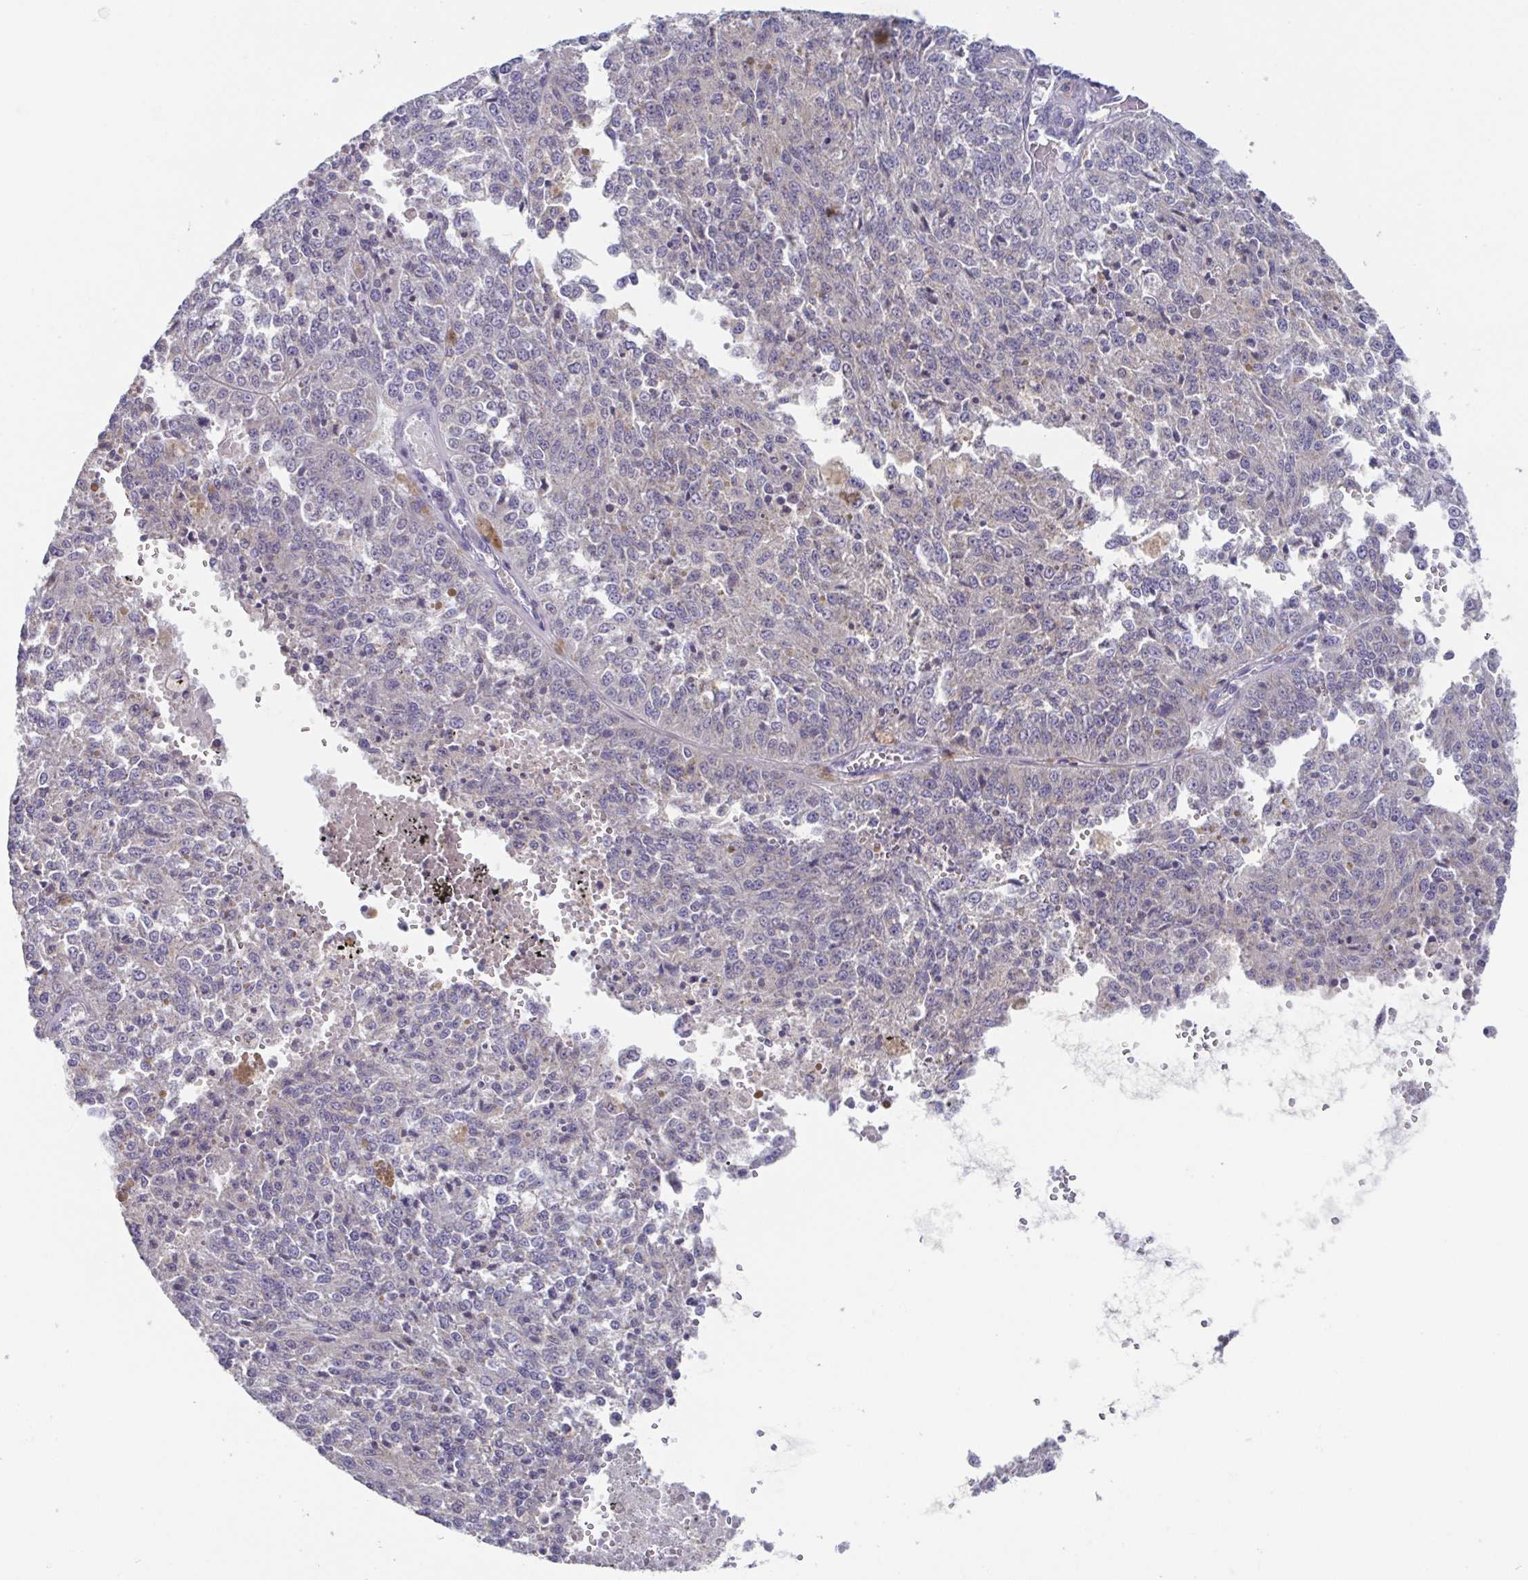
{"staining": {"intensity": "negative", "quantity": "none", "location": "none"}, "tissue": "melanoma", "cell_type": "Tumor cells", "image_type": "cancer", "snomed": [{"axis": "morphology", "description": "Malignant melanoma, Metastatic site"}, {"axis": "topography", "description": "Lymph node"}], "caption": "Immunohistochemistry image of human malignant melanoma (metastatic site) stained for a protein (brown), which exhibits no expression in tumor cells.", "gene": "RDH11", "patient": {"sex": "female", "age": 64}}